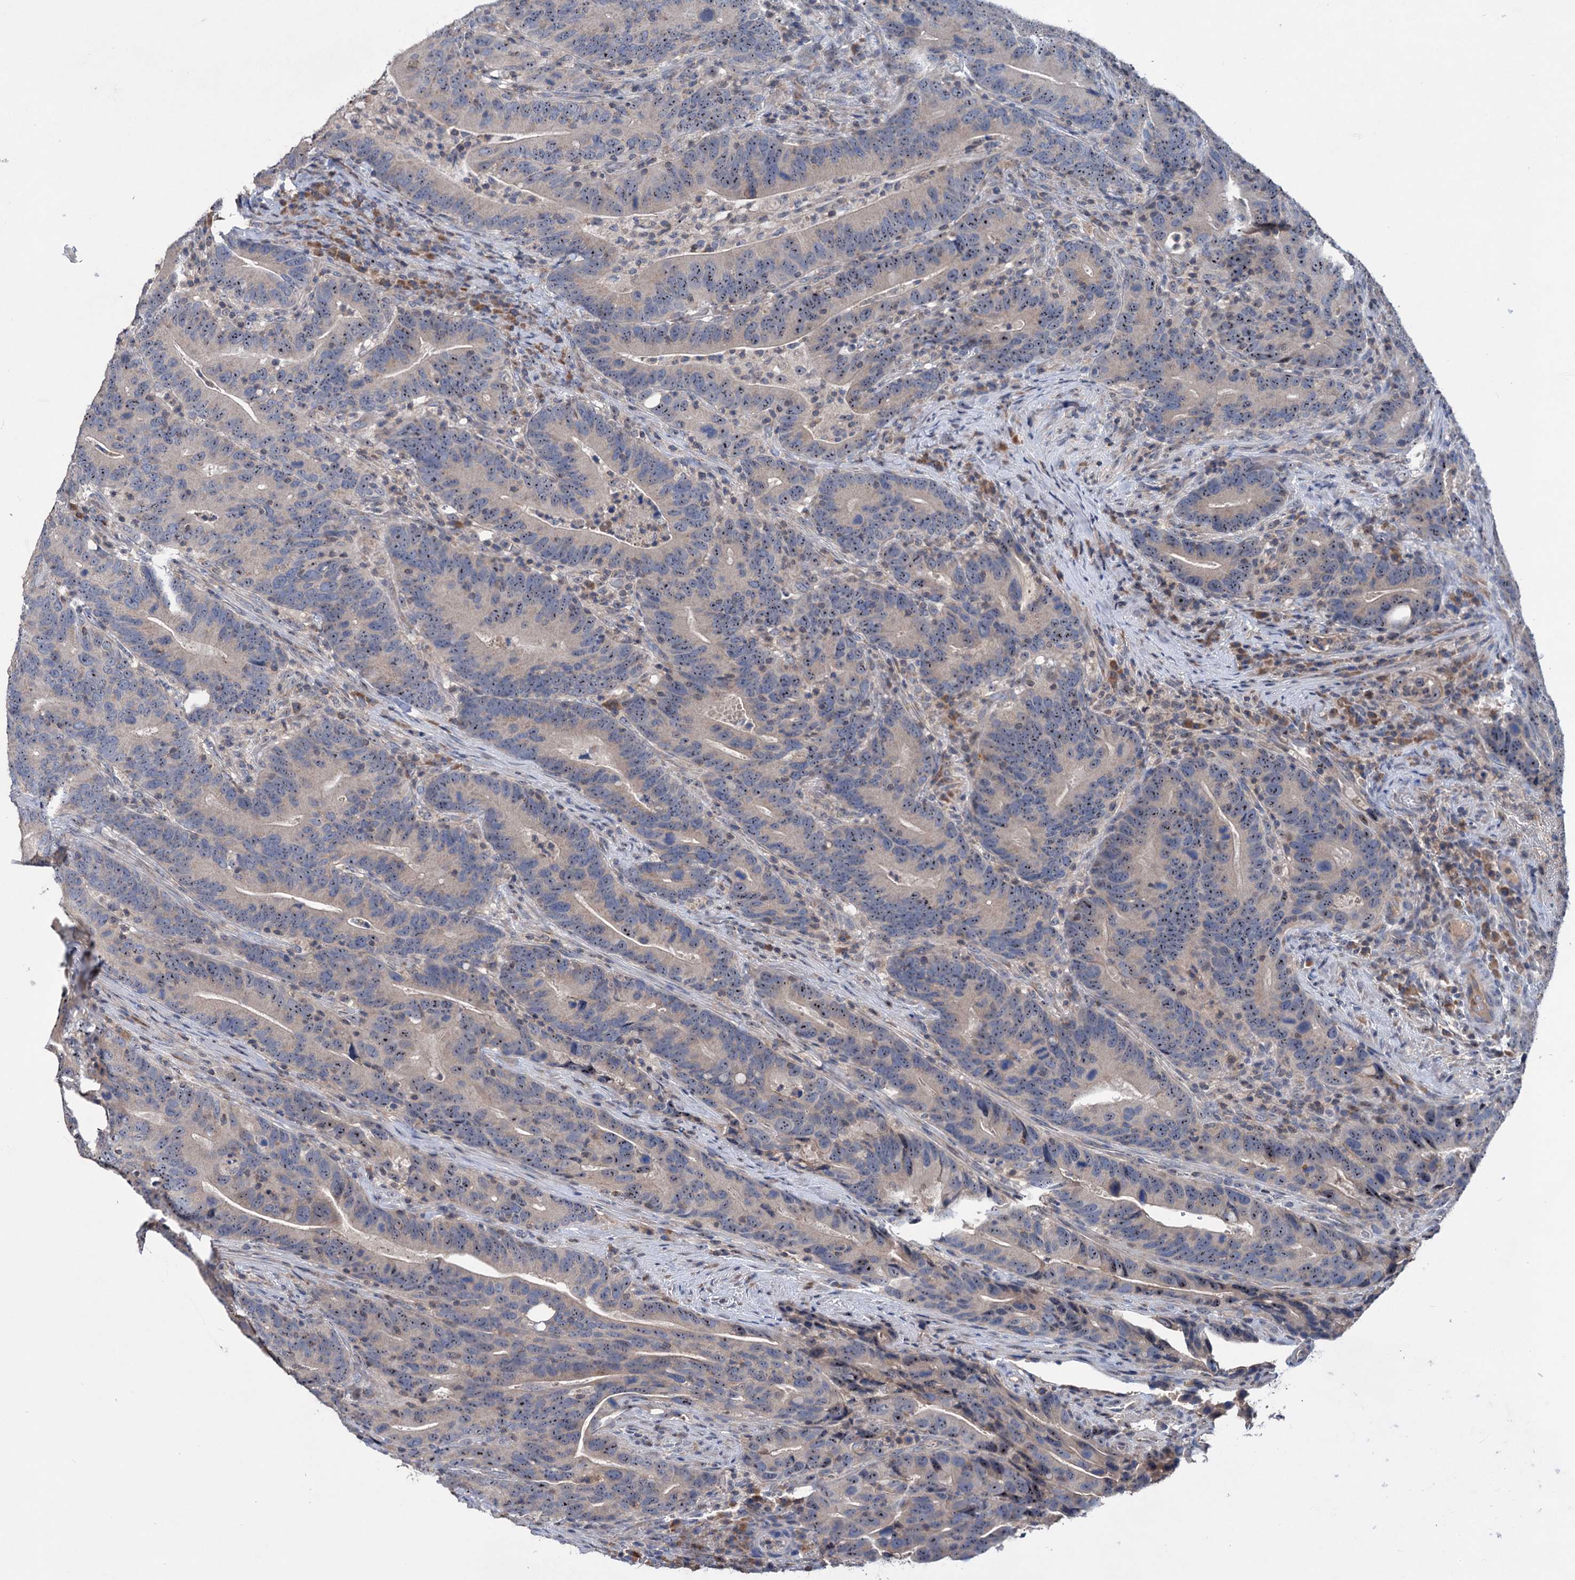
{"staining": {"intensity": "weak", "quantity": "25%-75%", "location": "nuclear"}, "tissue": "colorectal cancer", "cell_type": "Tumor cells", "image_type": "cancer", "snomed": [{"axis": "morphology", "description": "Adenocarcinoma, NOS"}, {"axis": "topography", "description": "Colon"}], "caption": "Human colorectal cancer (adenocarcinoma) stained with a protein marker reveals weak staining in tumor cells.", "gene": "HTR3B", "patient": {"sex": "female", "age": 66}}